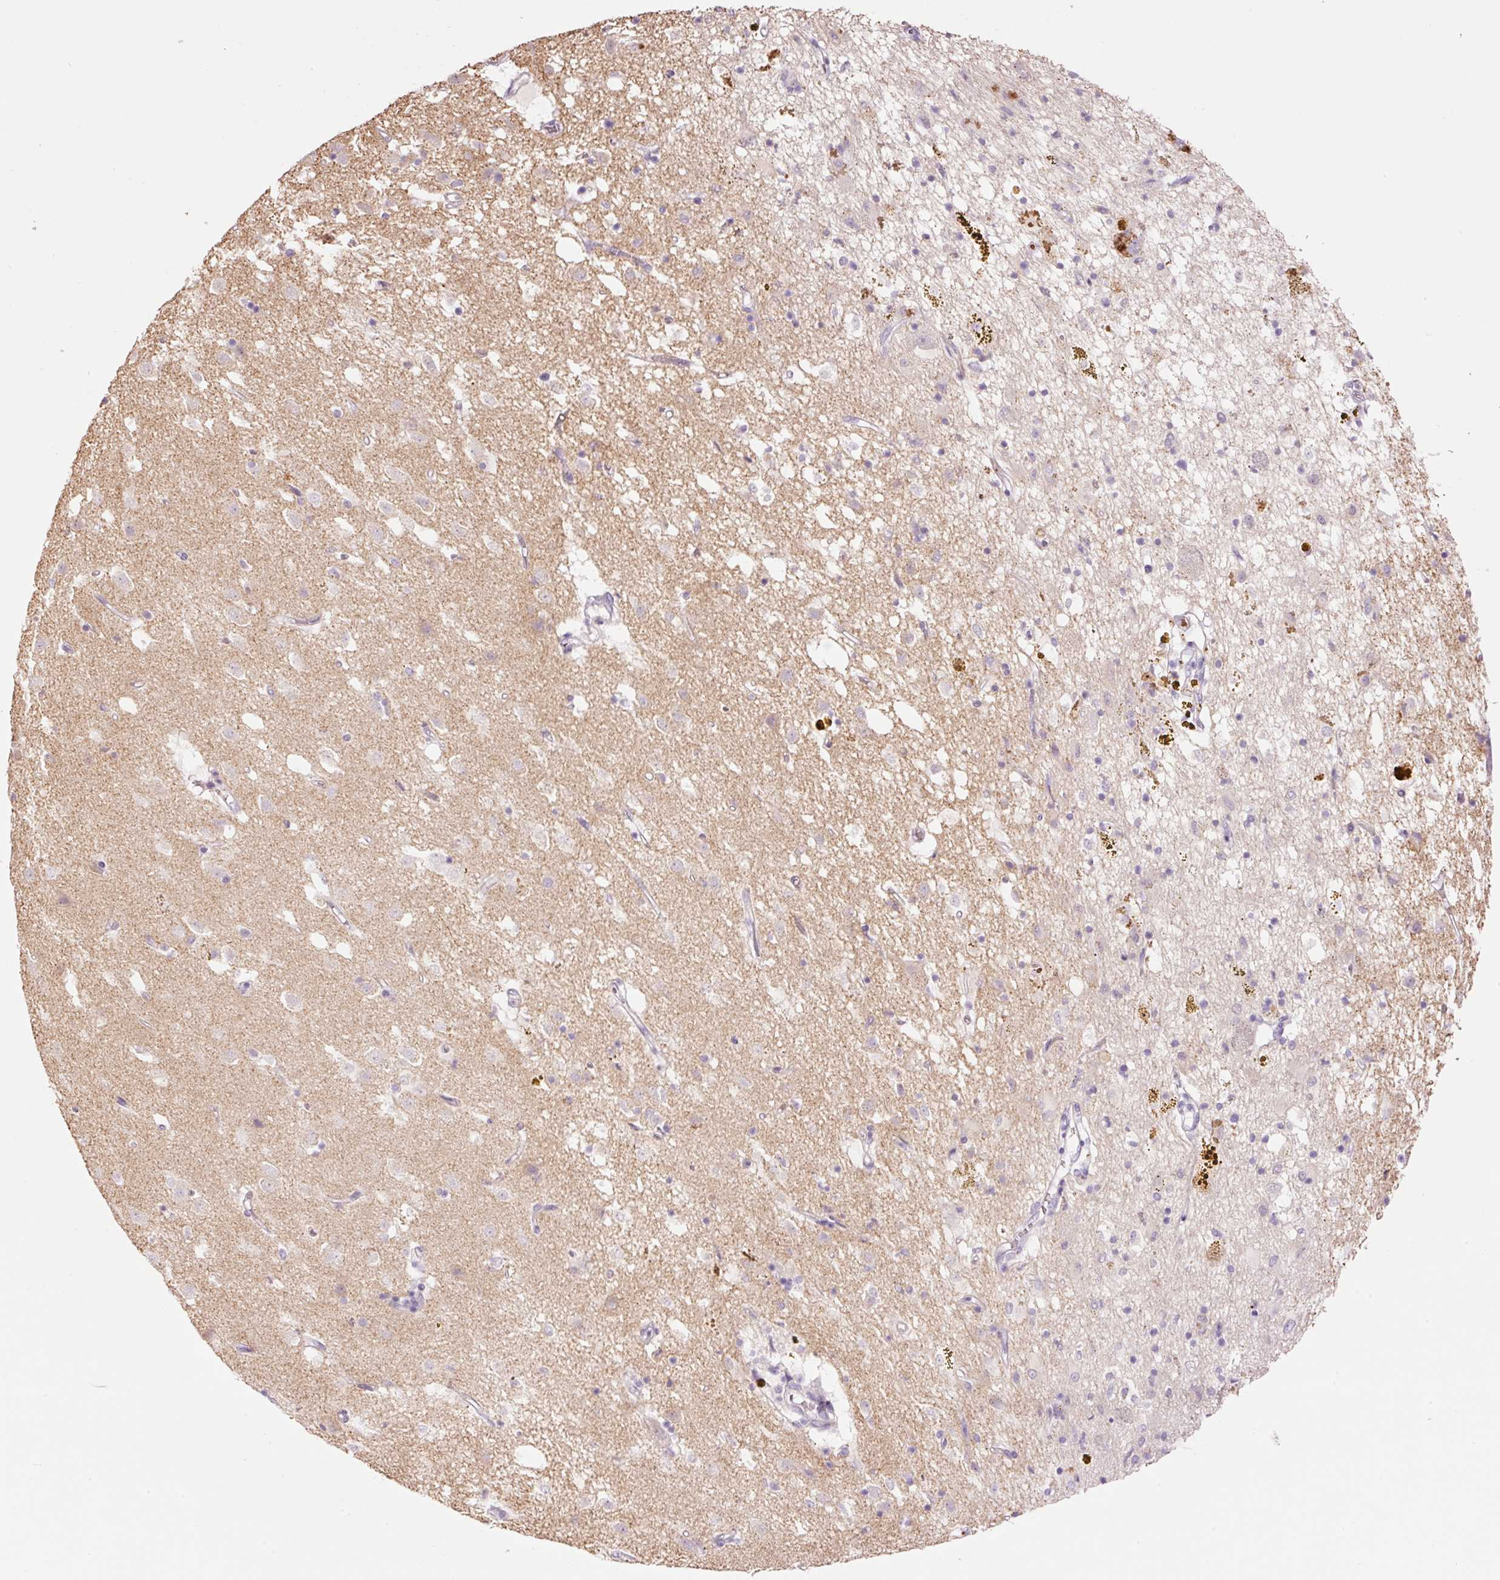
{"staining": {"intensity": "negative", "quantity": "none", "location": "none"}, "tissue": "caudate", "cell_type": "Glial cells", "image_type": "normal", "snomed": [{"axis": "morphology", "description": "Normal tissue, NOS"}, {"axis": "topography", "description": "Lateral ventricle wall"}], "caption": "Protein analysis of normal caudate demonstrates no significant positivity in glial cells. (Stains: DAB (3,3'-diaminobenzidine) IHC with hematoxylin counter stain, Microscopy: brightfield microscopy at high magnification).", "gene": "LY6G6D", "patient": {"sex": "male", "age": 58}}